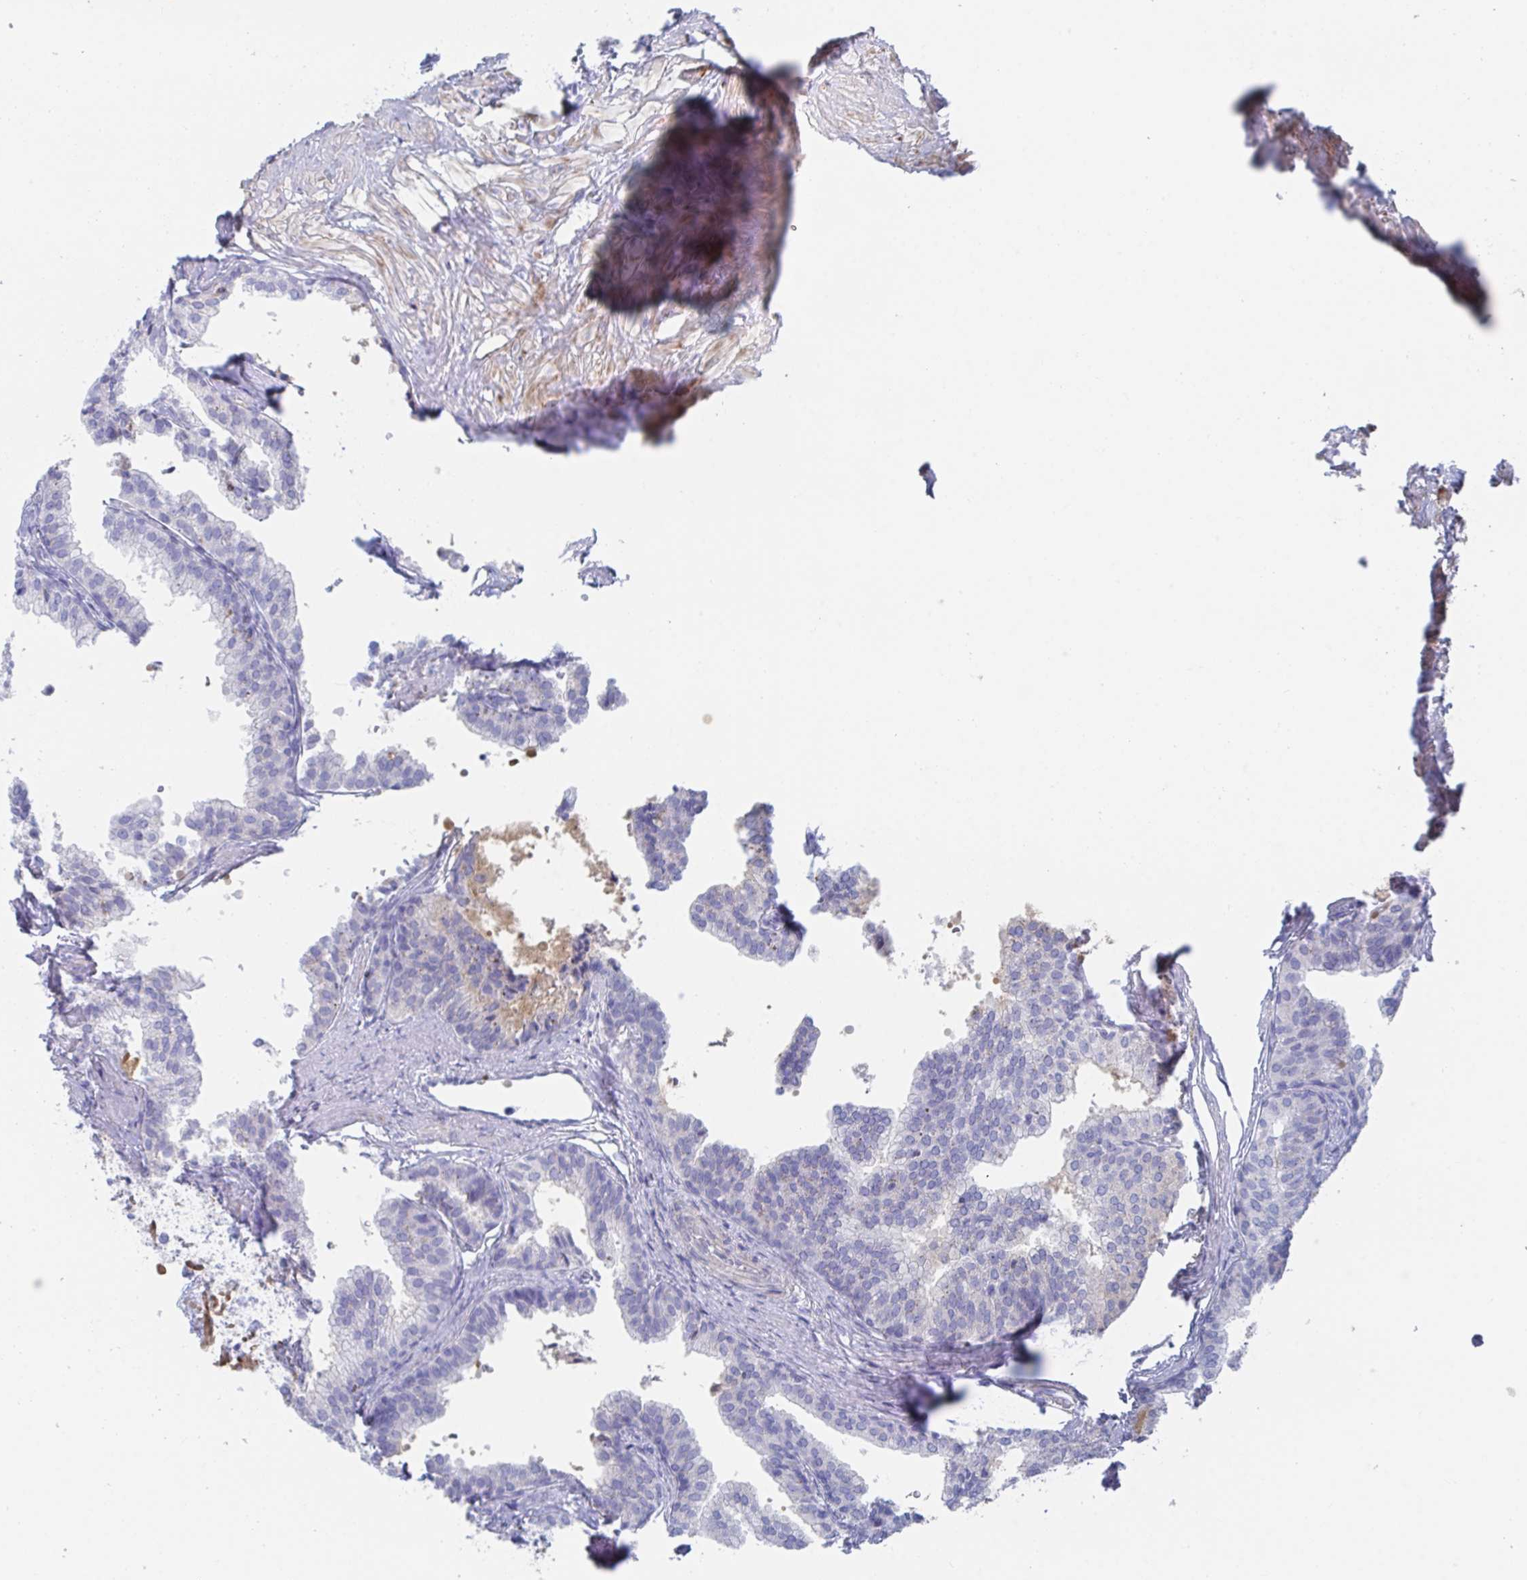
{"staining": {"intensity": "negative", "quantity": "none", "location": "none"}, "tissue": "prostate", "cell_type": "Glandular cells", "image_type": "normal", "snomed": [{"axis": "morphology", "description": "Normal tissue, NOS"}, {"axis": "topography", "description": "Prostate"}, {"axis": "topography", "description": "Peripheral nerve tissue"}], "caption": "Immunohistochemical staining of normal human prostate exhibits no significant expression in glandular cells.", "gene": "TNFAIP6", "patient": {"sex": "male", "age": 55}}